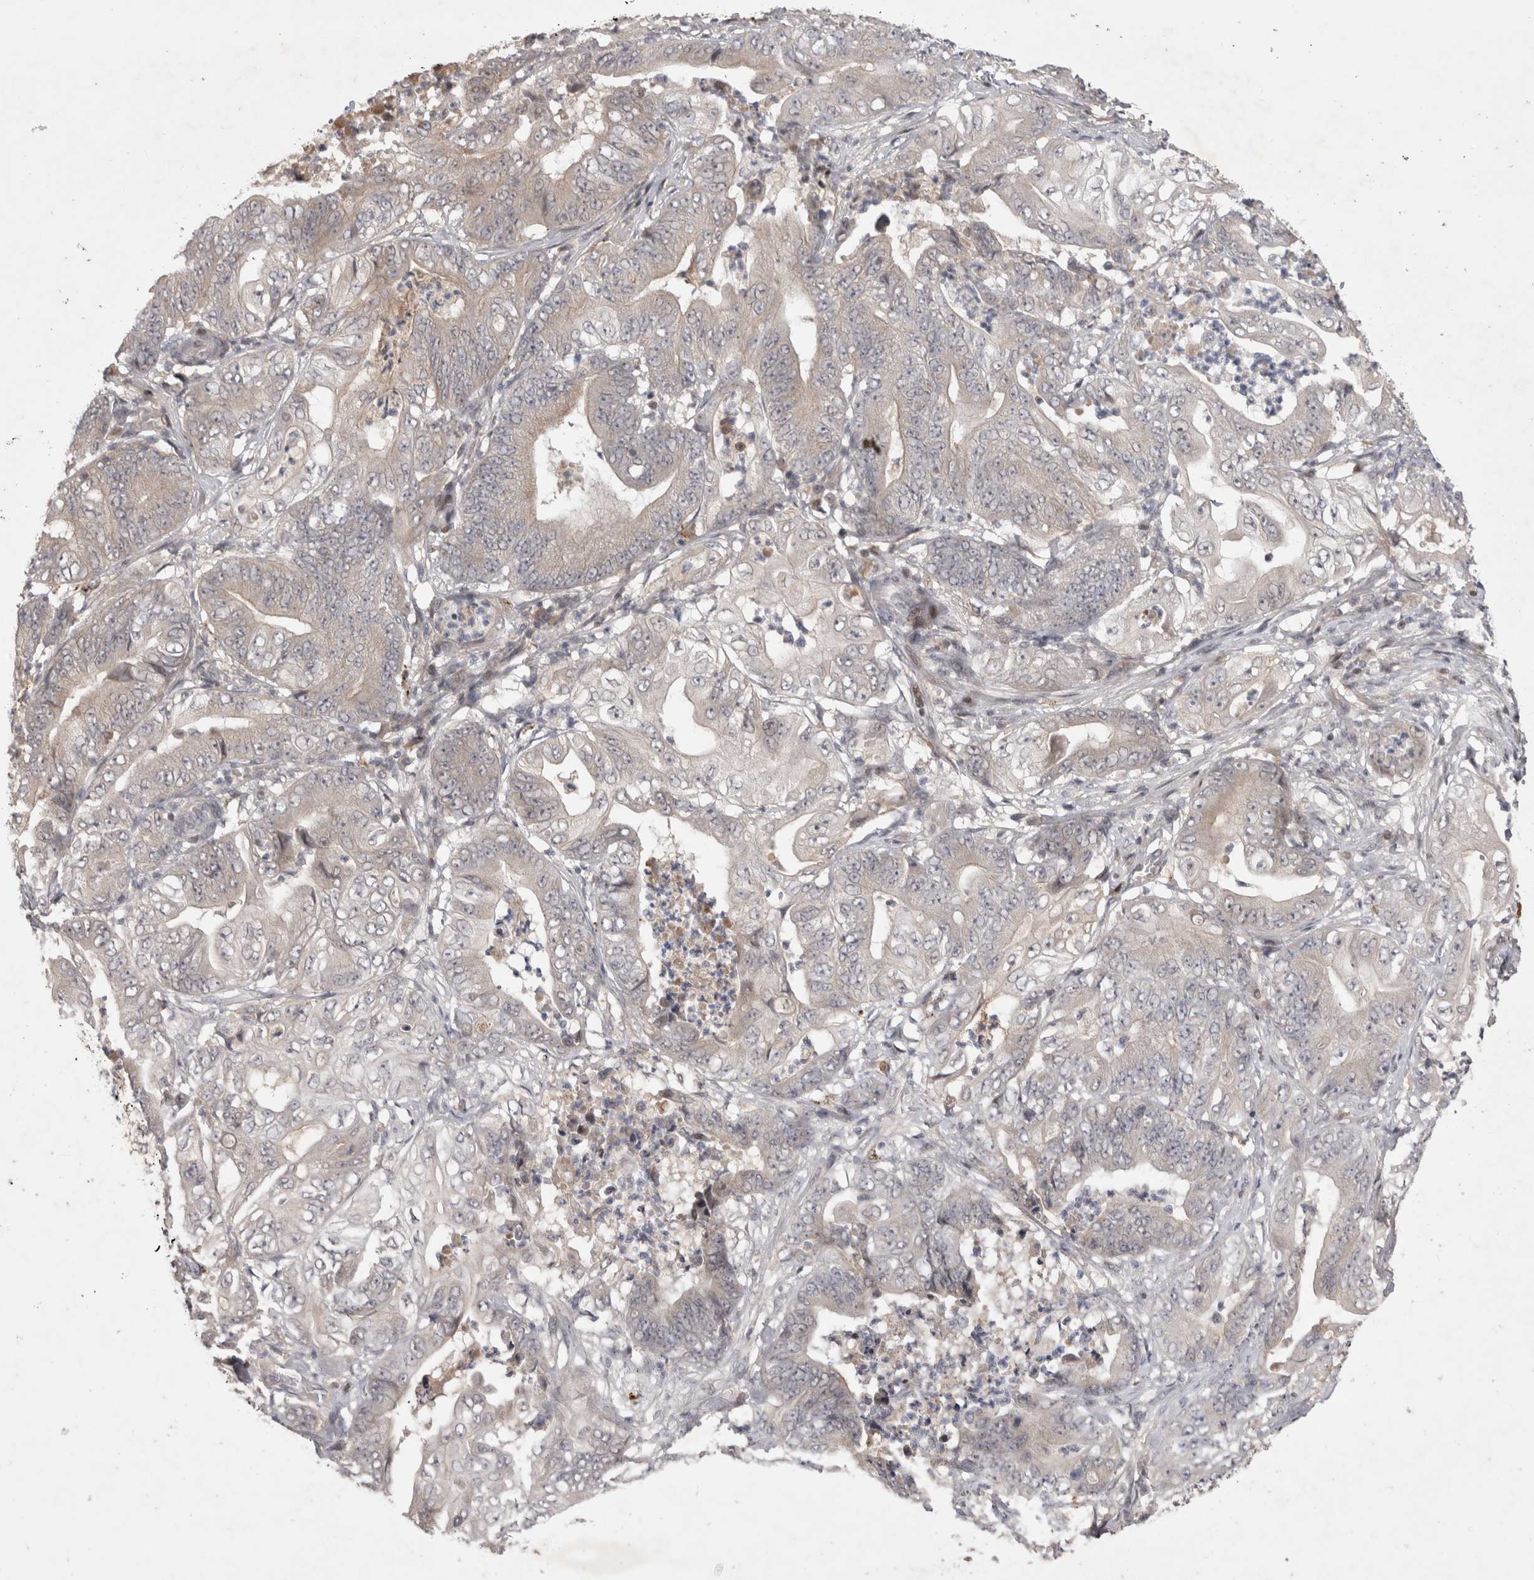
{"staining": {"intensity": "negative", "quantity": "none", "location": "none"}, "tissue": "stomach cancer", "cell_type": "Tumor cells", "image_type": "cancer", "snomed": [{"axis": "morphology", "description": "Adenocarcinoma, NOS"}, {"axis": "topography", "description": "Stomach"}], "caption": "This image is of stomach adenocarcinoma stained with immunohistochemistry to label a protein in brown with the nuclei are counter-stained blue. There is no positivity in tumor cells.", "gene": "PLEKHM1", "patient": {"sex": "female", "age": 73}}